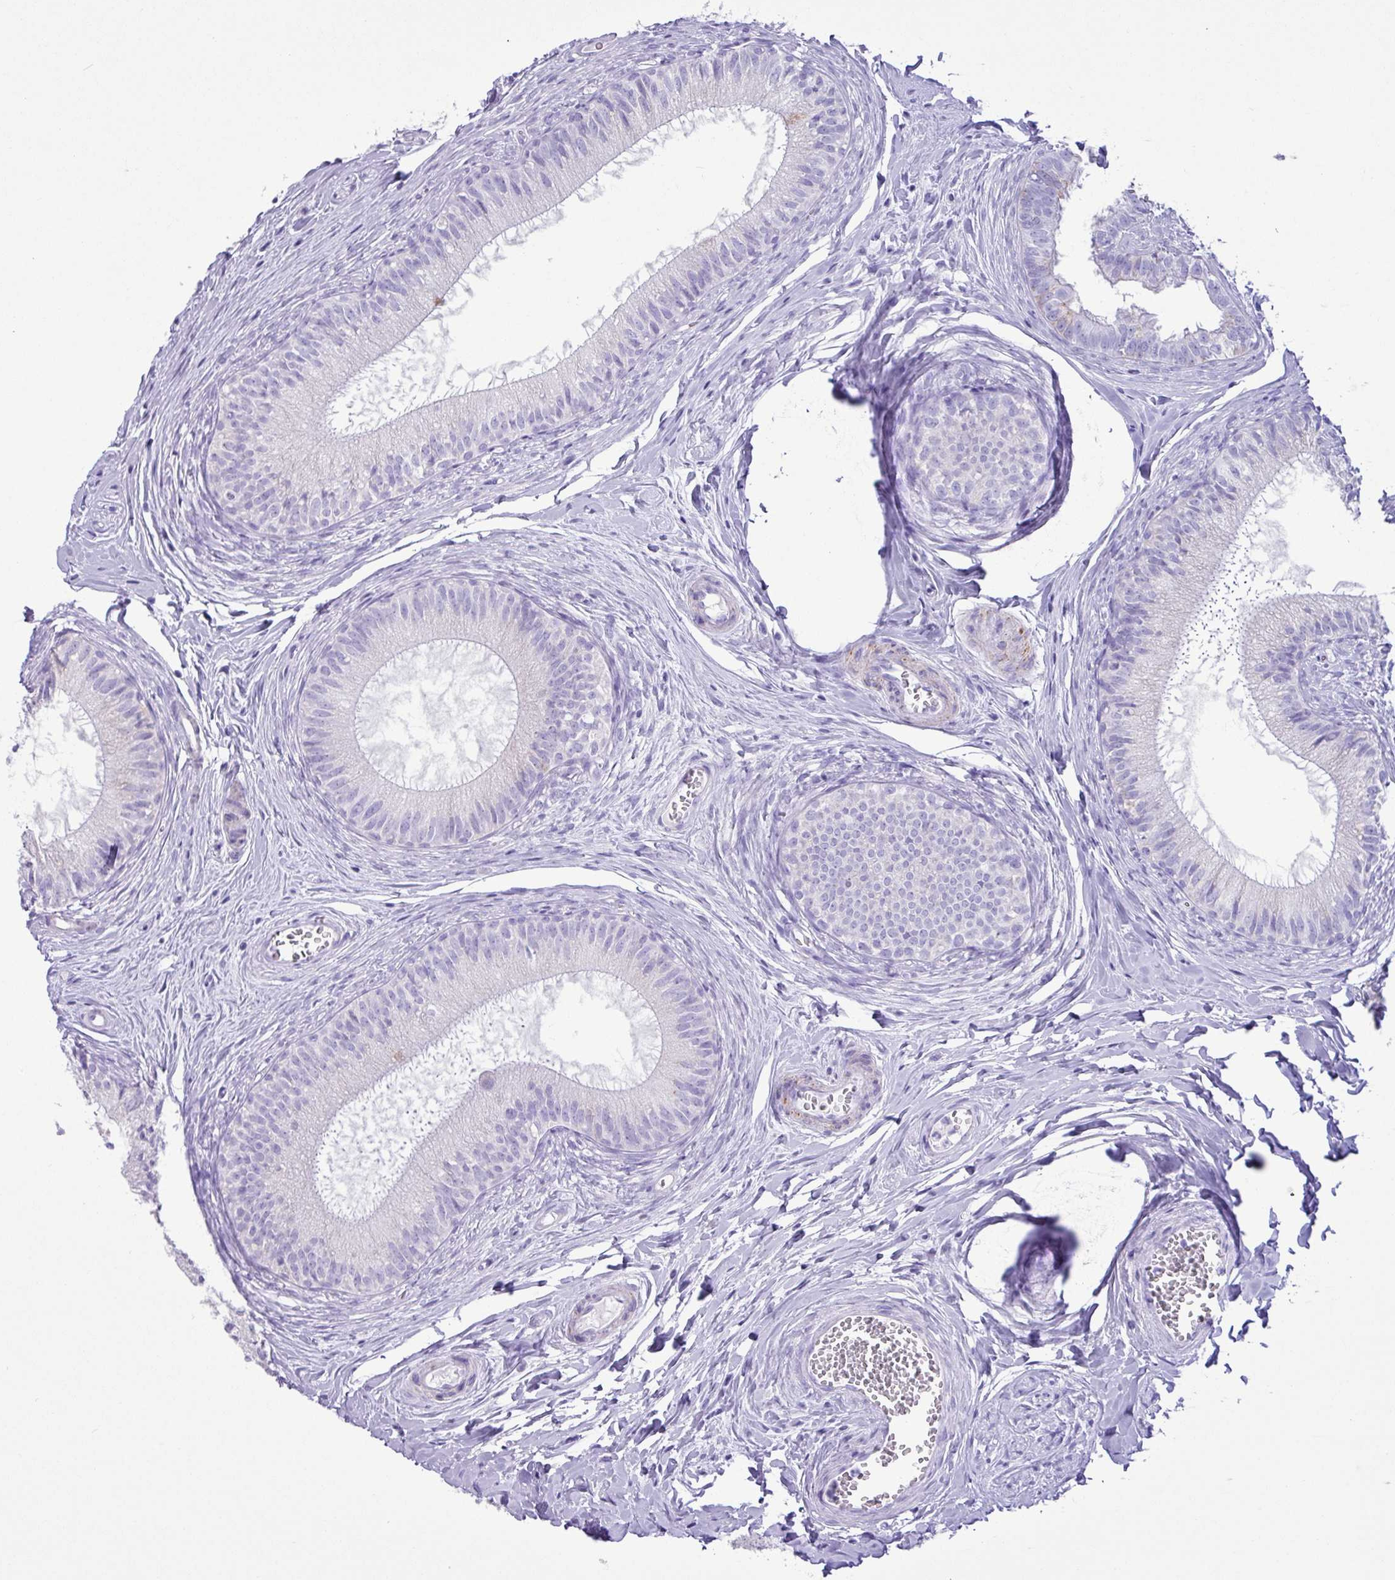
{"staining": {"intensity": "moderate", "quantity": "<25%", "location": "cytoplasmic/membranous"}, "tissue": "epididymis", "cell_type": "Glandular cells", "image_type": "normal", "snomed": [{"axis": "morphology", "description": "Normal tissue, NOS"}, {"axis": "topography", "description": "Epididymis"}], "caption": "A photomicrograph of human epididymis stained for a protein displays moderate cytoplasmic/membranous brown staining in glandular cells. The protein is shown in brown color, while the nuclei are stained blue.", "gene": "CKMT2", "patient": {"sex": "male", "age": 25}}